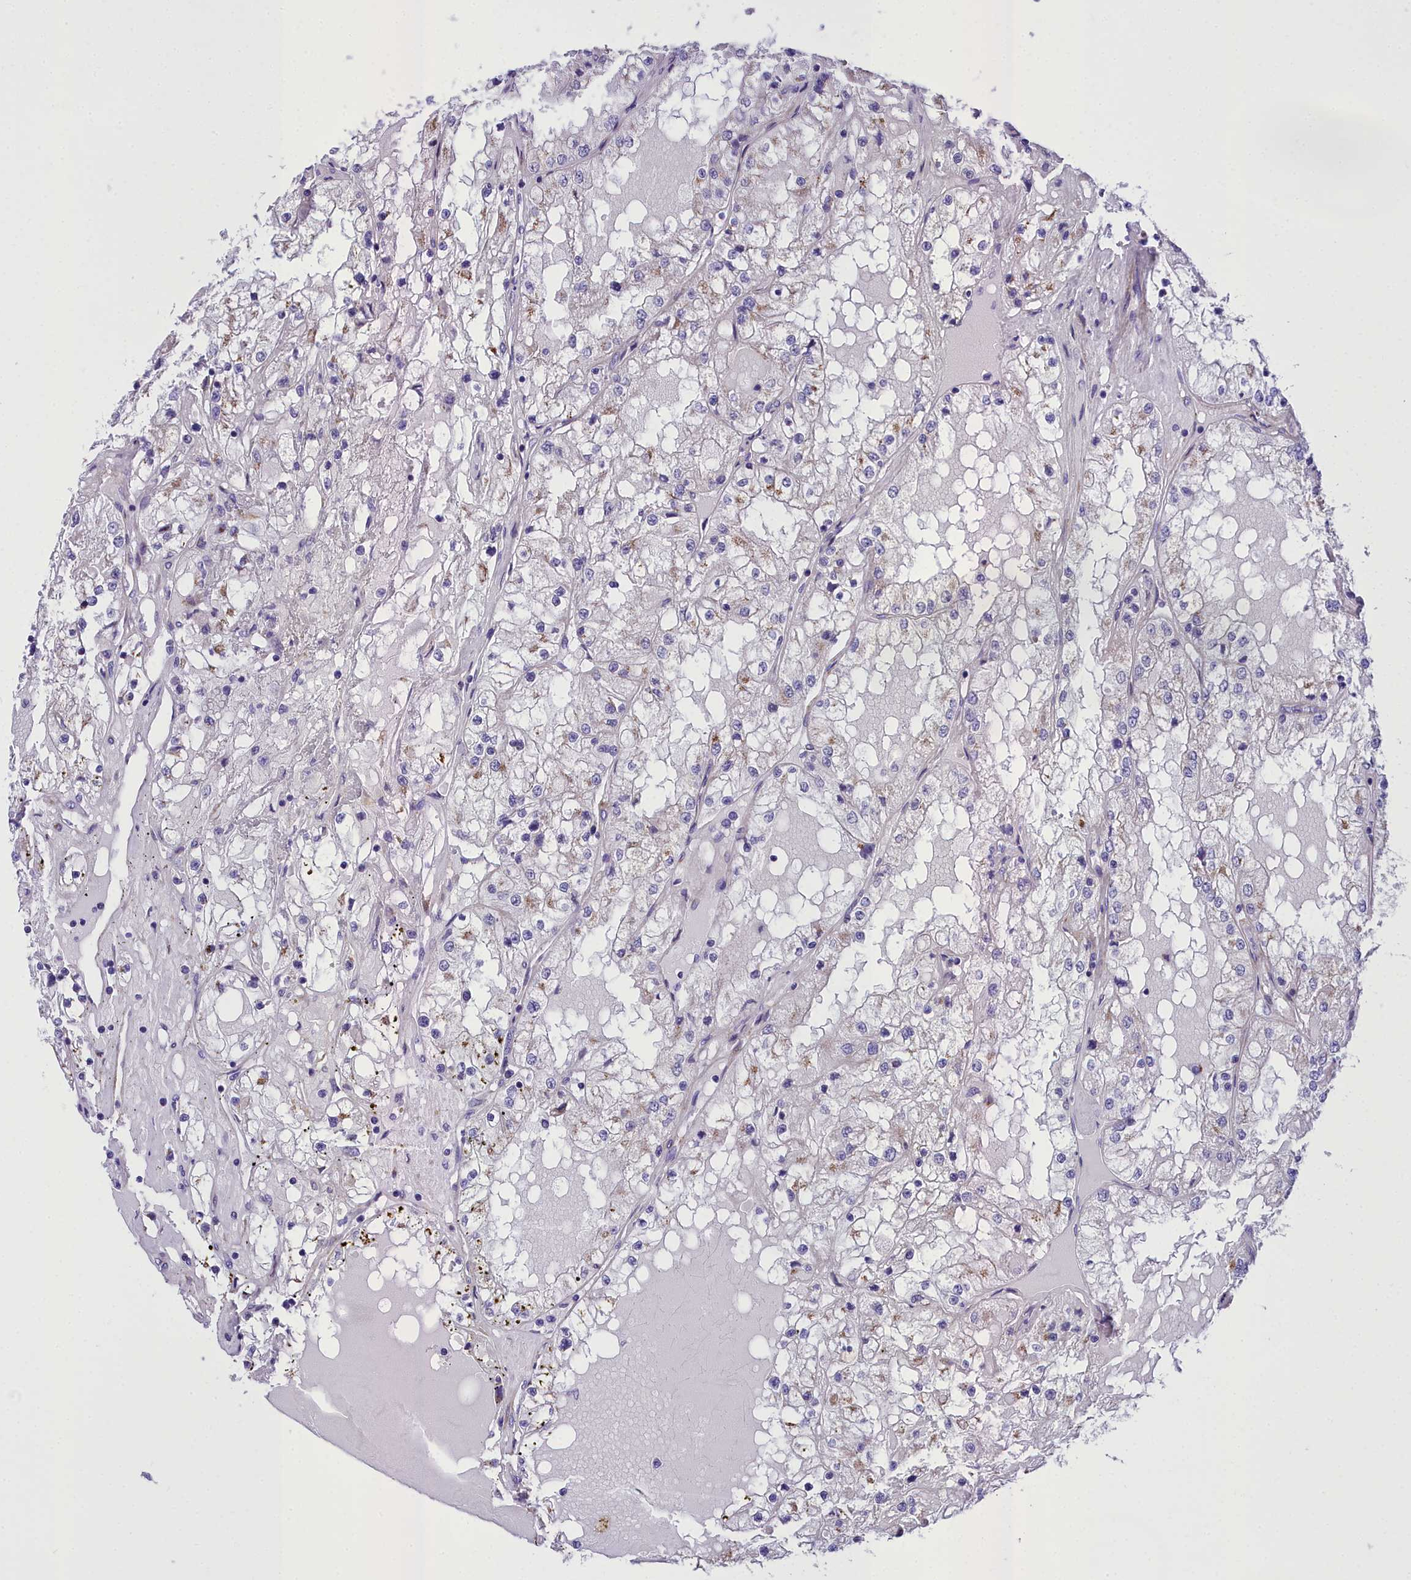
{"staining": {"intensity": "weak", "quantity": "<25%", "location": "cytoplasmic/membranous"}, "tissue": "renal cancer", "cell_type": "Tumor cells", "image_type": "cancer", "snomed": [{"axis": "morphology", "description": "Adenocarcinoma, NOS"}, {"axis": "topography", "description": "Kidney"}], "caption": "Immunohistochemical staining of renal cancer displays no significant expression in tumor cells.", "gene": "GFRA1", "patient": {"sex": "male", "age": 68}}